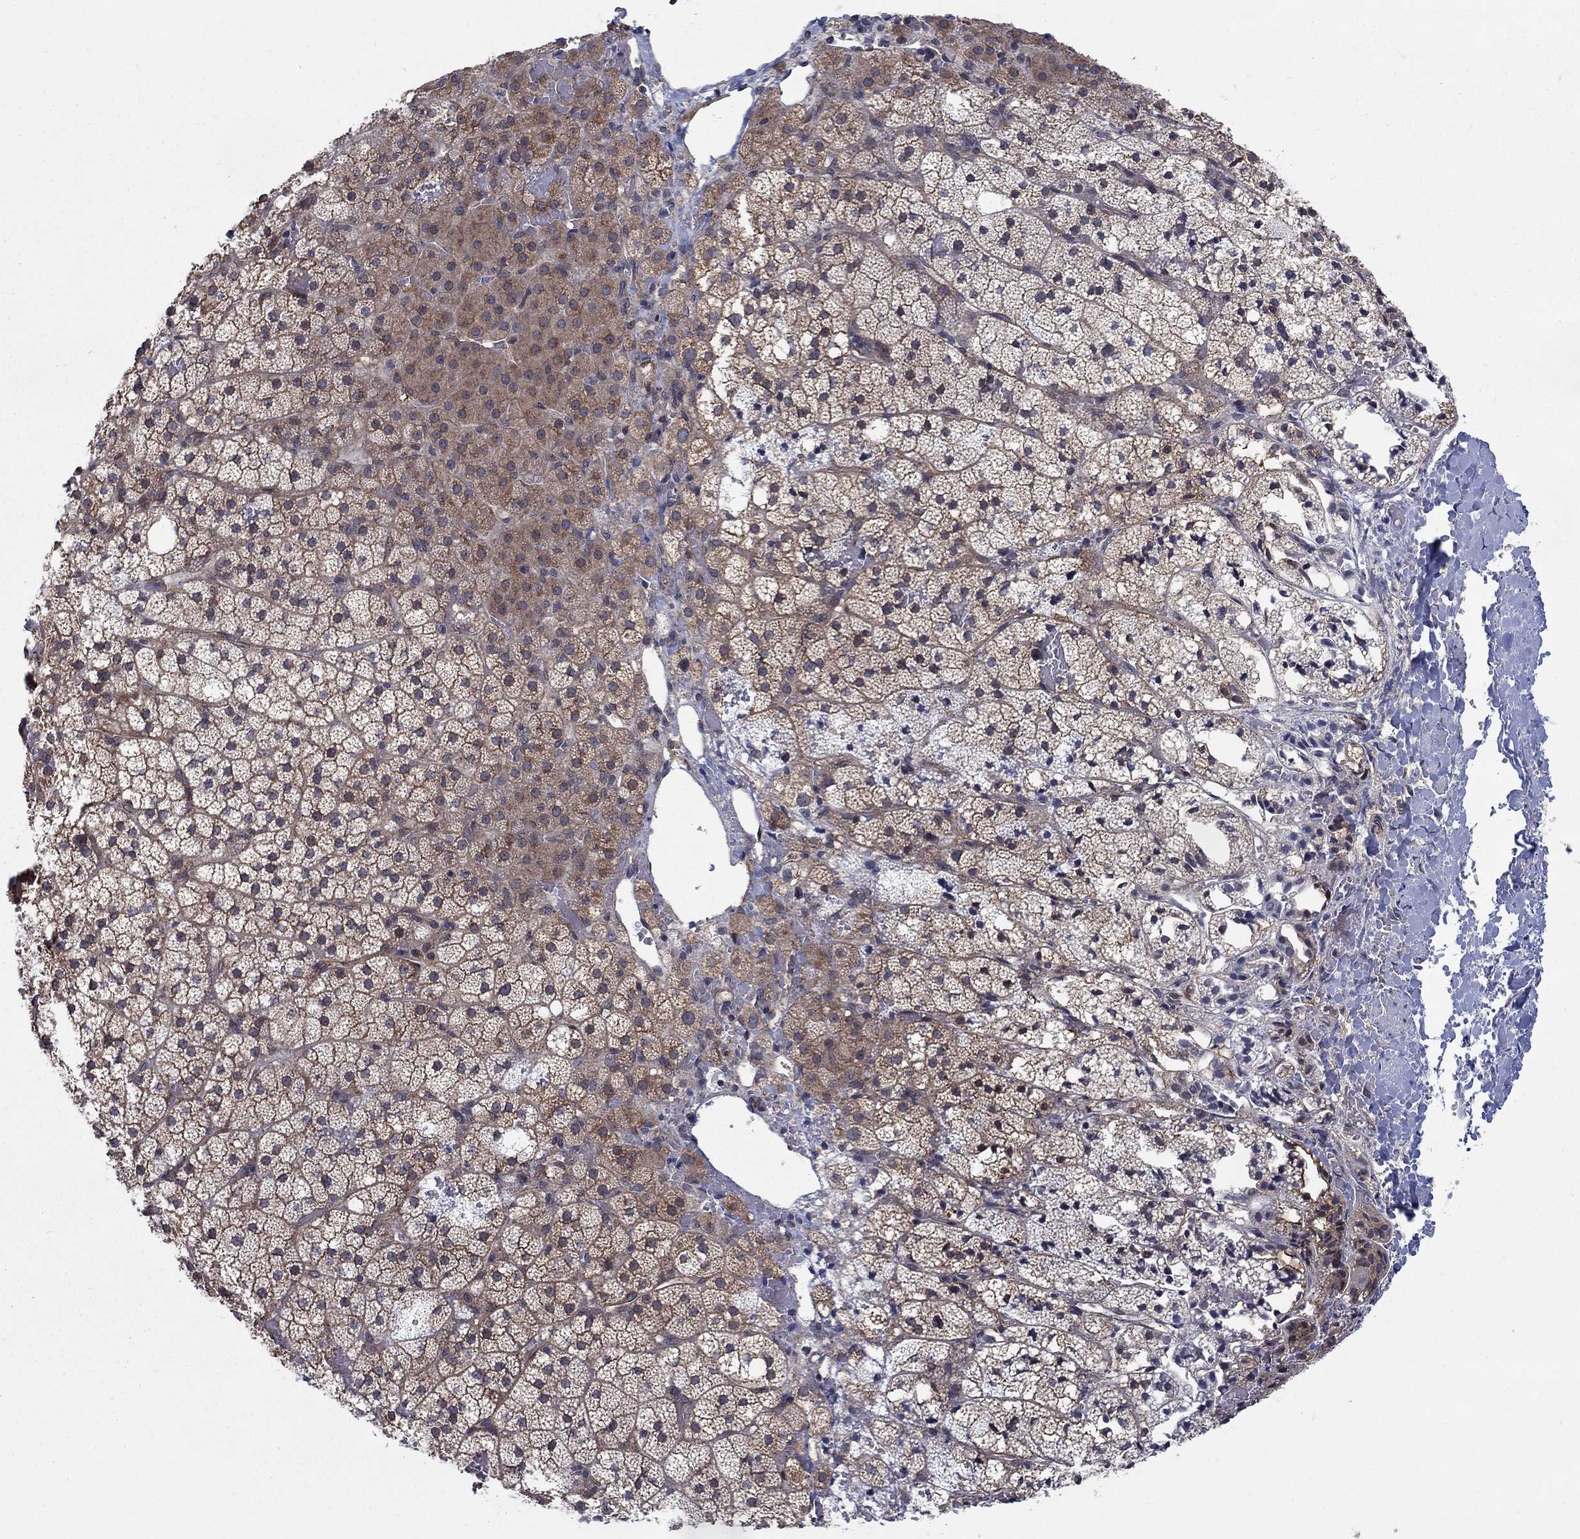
{"staining": {"intensity": "moderate", "quantity": "25%-75%", "location": "cytoplasmic/membranous"}, "tissue": "adrenal gland", "cell_type": "Glandular cells", "image_type": "normal", "snomed": [{"axis": "morphology", "description": "Normal tissue, NOS"}, {"axis": "topography", "description": "Adrenal gland"}], "caption": "Moderate cytoplasmic/membranous protein positivity is present in about 25%-75% of glandular cells in adrenal gland.", "gene": "SH3RF1", "patient": {"sex": "male", "age": 53}}